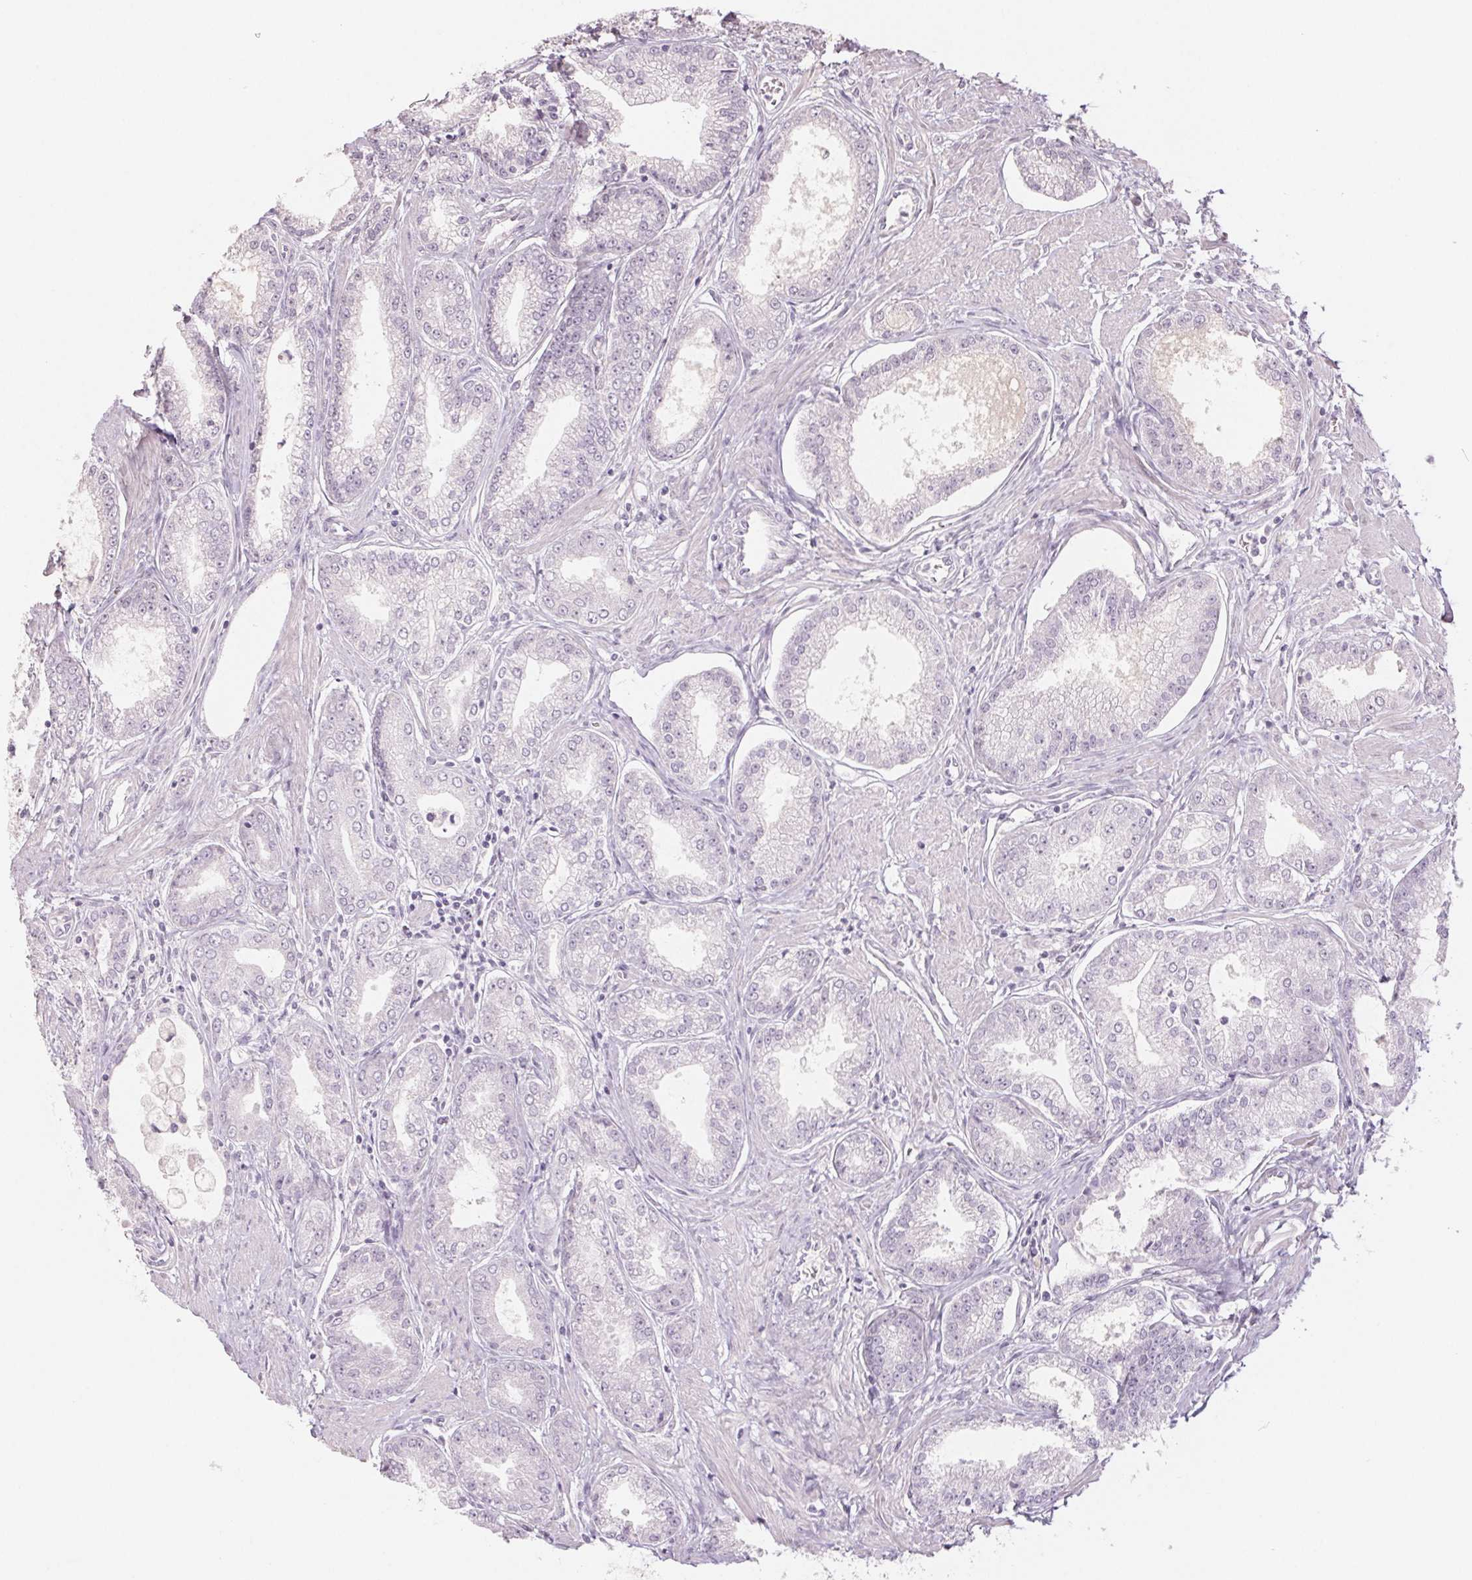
{"staining": {"intensity": "negative", "quantity": "none", "location": "none"}, "tissue": "prostate cancer", "cell_type": "Tumor cells", "image_type": "cancer", "snomed": [{"axis": "morphology", "description": "Adenocarcinoma, NOS"}, {"axis": "topography", "description": "Prostate"}], "caption": "Histopathology image shows no significant protein positivity in tumor cells of prostate adenocarcinoma.", "gene": "ZBBX", "patient": {"sex": "male", "age": 71}}